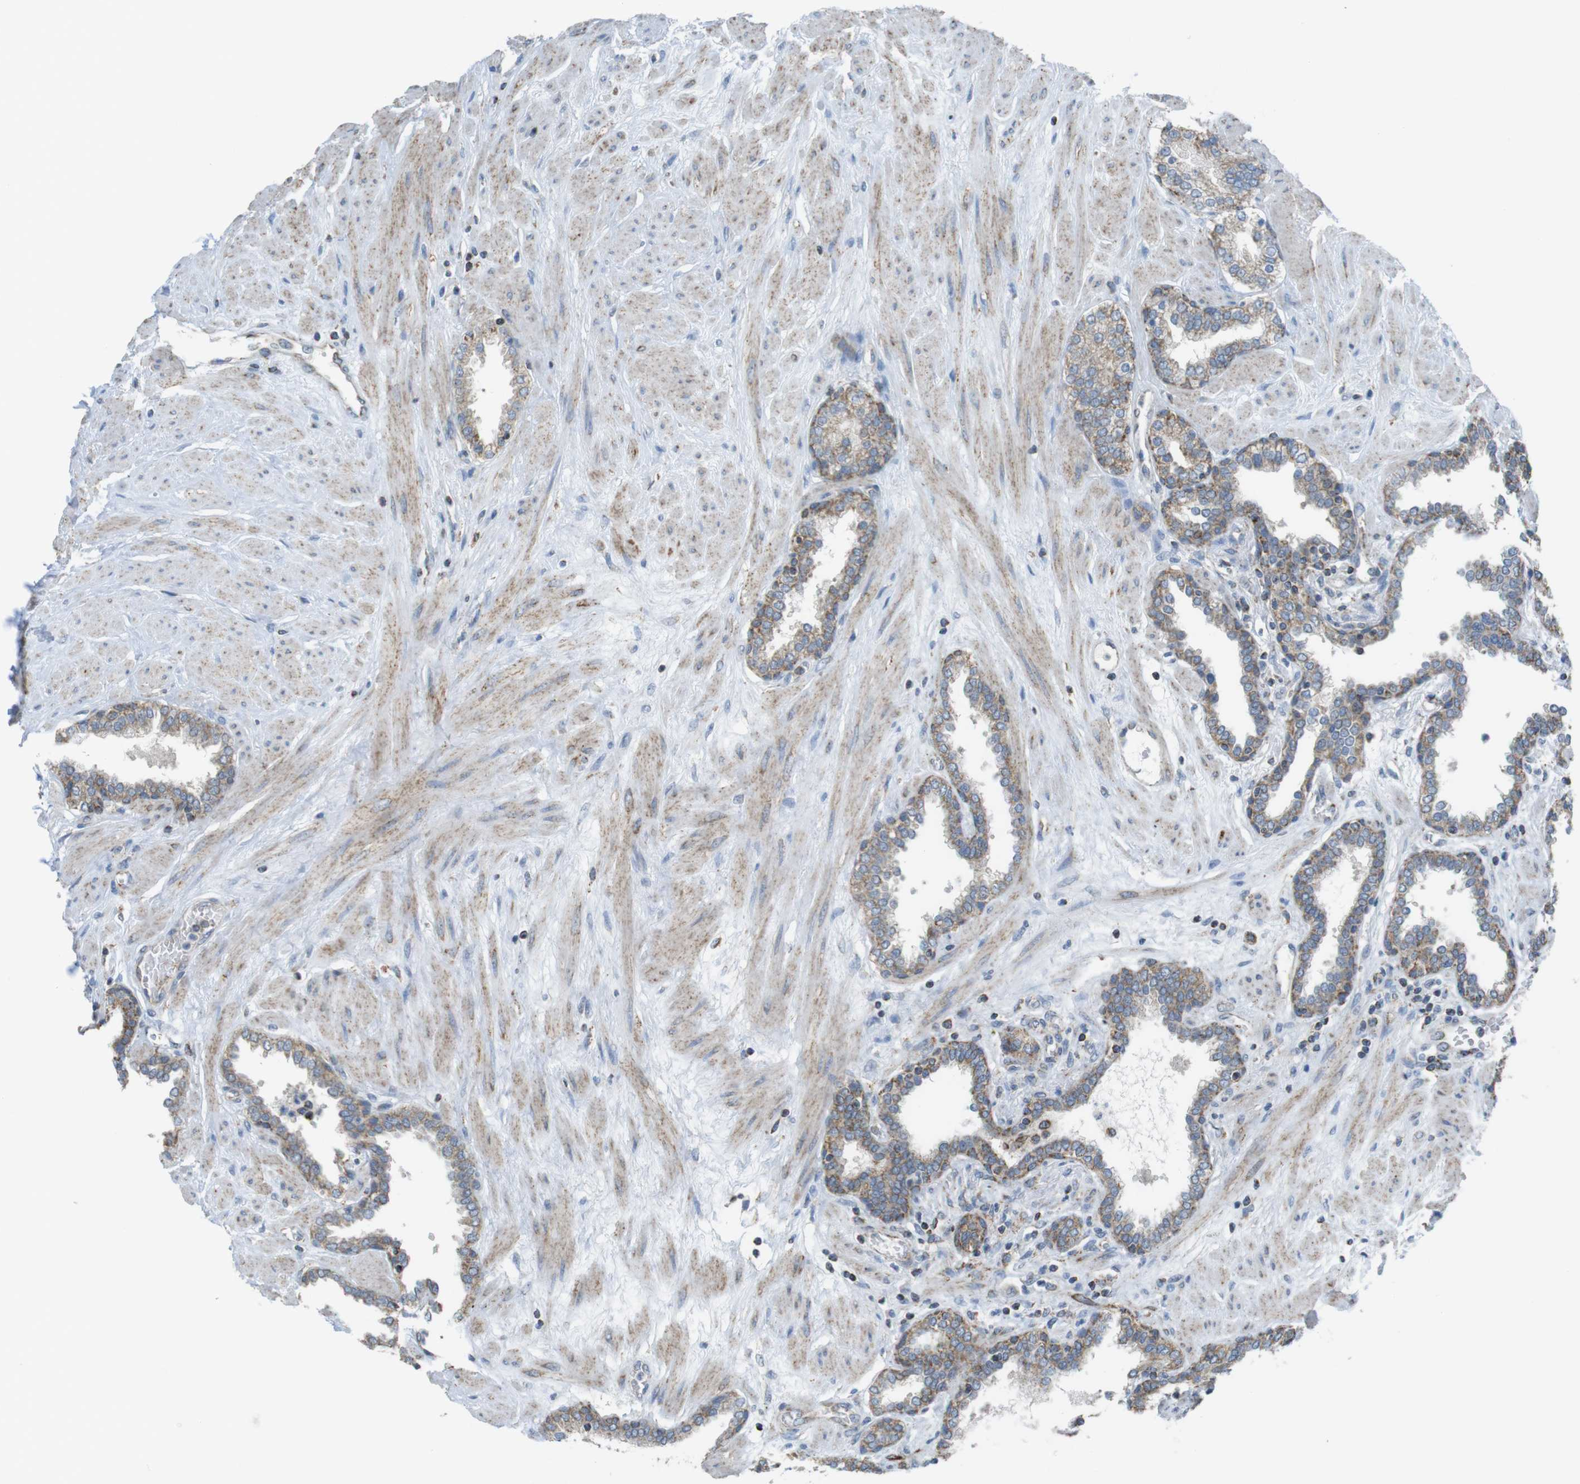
{"staining": {"intensity": "moderate", "quantity": ">75%", "location": "cytoplasmic/membranous"}, "tissue": "prostate", "cell_type": "Glandular cells", "image_type": "normal", "snomed": [{"axis": "morphology", "description": "Normal tissue, NOS"}, {"axis": "topography", "description": "Prostate"}], "caption": "Approximately >75% of glandular cells in normal prostate display moderate cytoplasmic/membranous protein expression as visualized by brown immunohistochemical staining.", "gene": "GRIK1", "patient": {"sex": "male", "age": 51}}